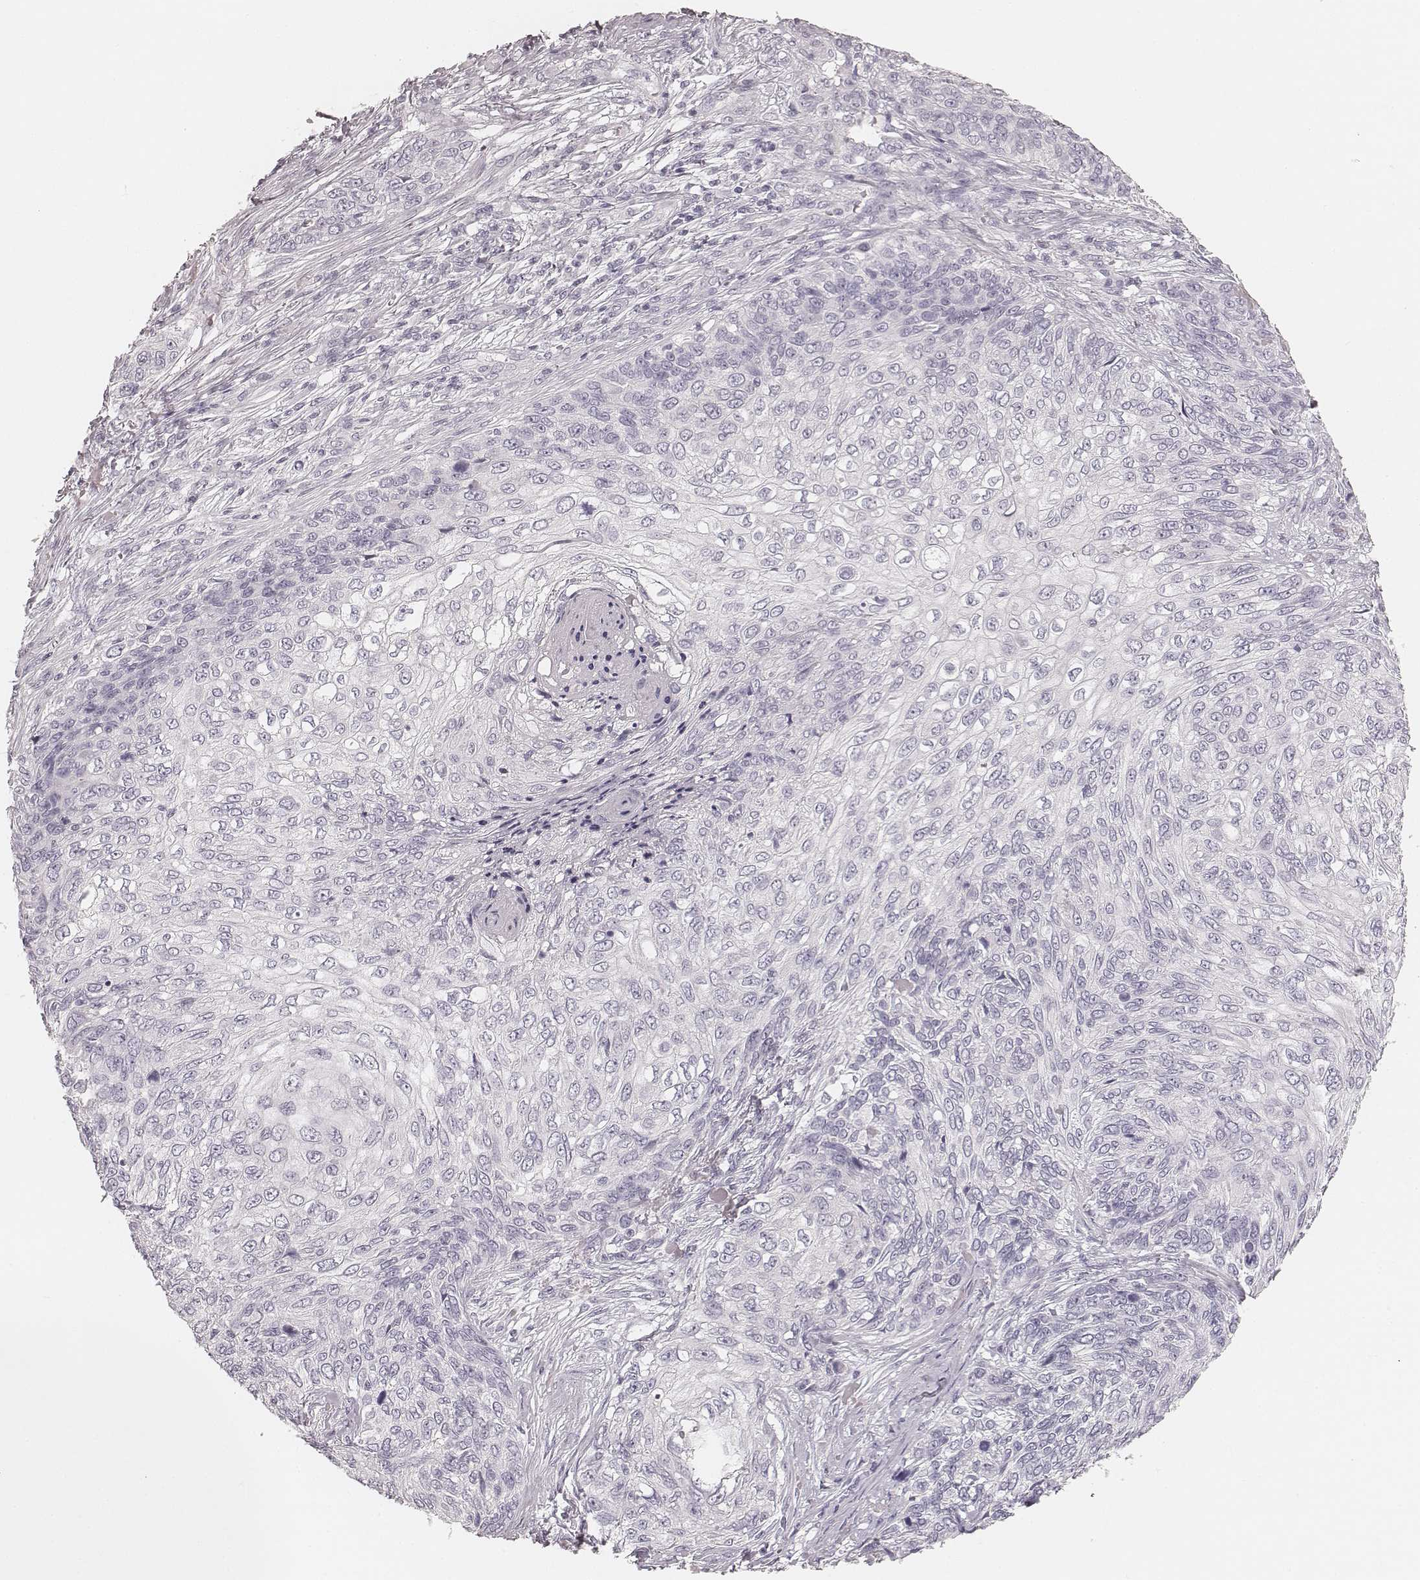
{"staining": {"intensity": "negative", "quantity": "none", "location": "none"}, "tissue": "skin cancer", "cell_type": "Tumor cells", "image_type": "cancer", "snomed": [{"axis": "morphology", "description": "Squamous cell carcinoma, NOS"}, {"axis": "topography", "description": "Skin"}], "caption": "Tumor cells show no significant protein positivity in skin cancer.", "gene": "HNF4G", "patient": {"sex": "male", "age": 92}}